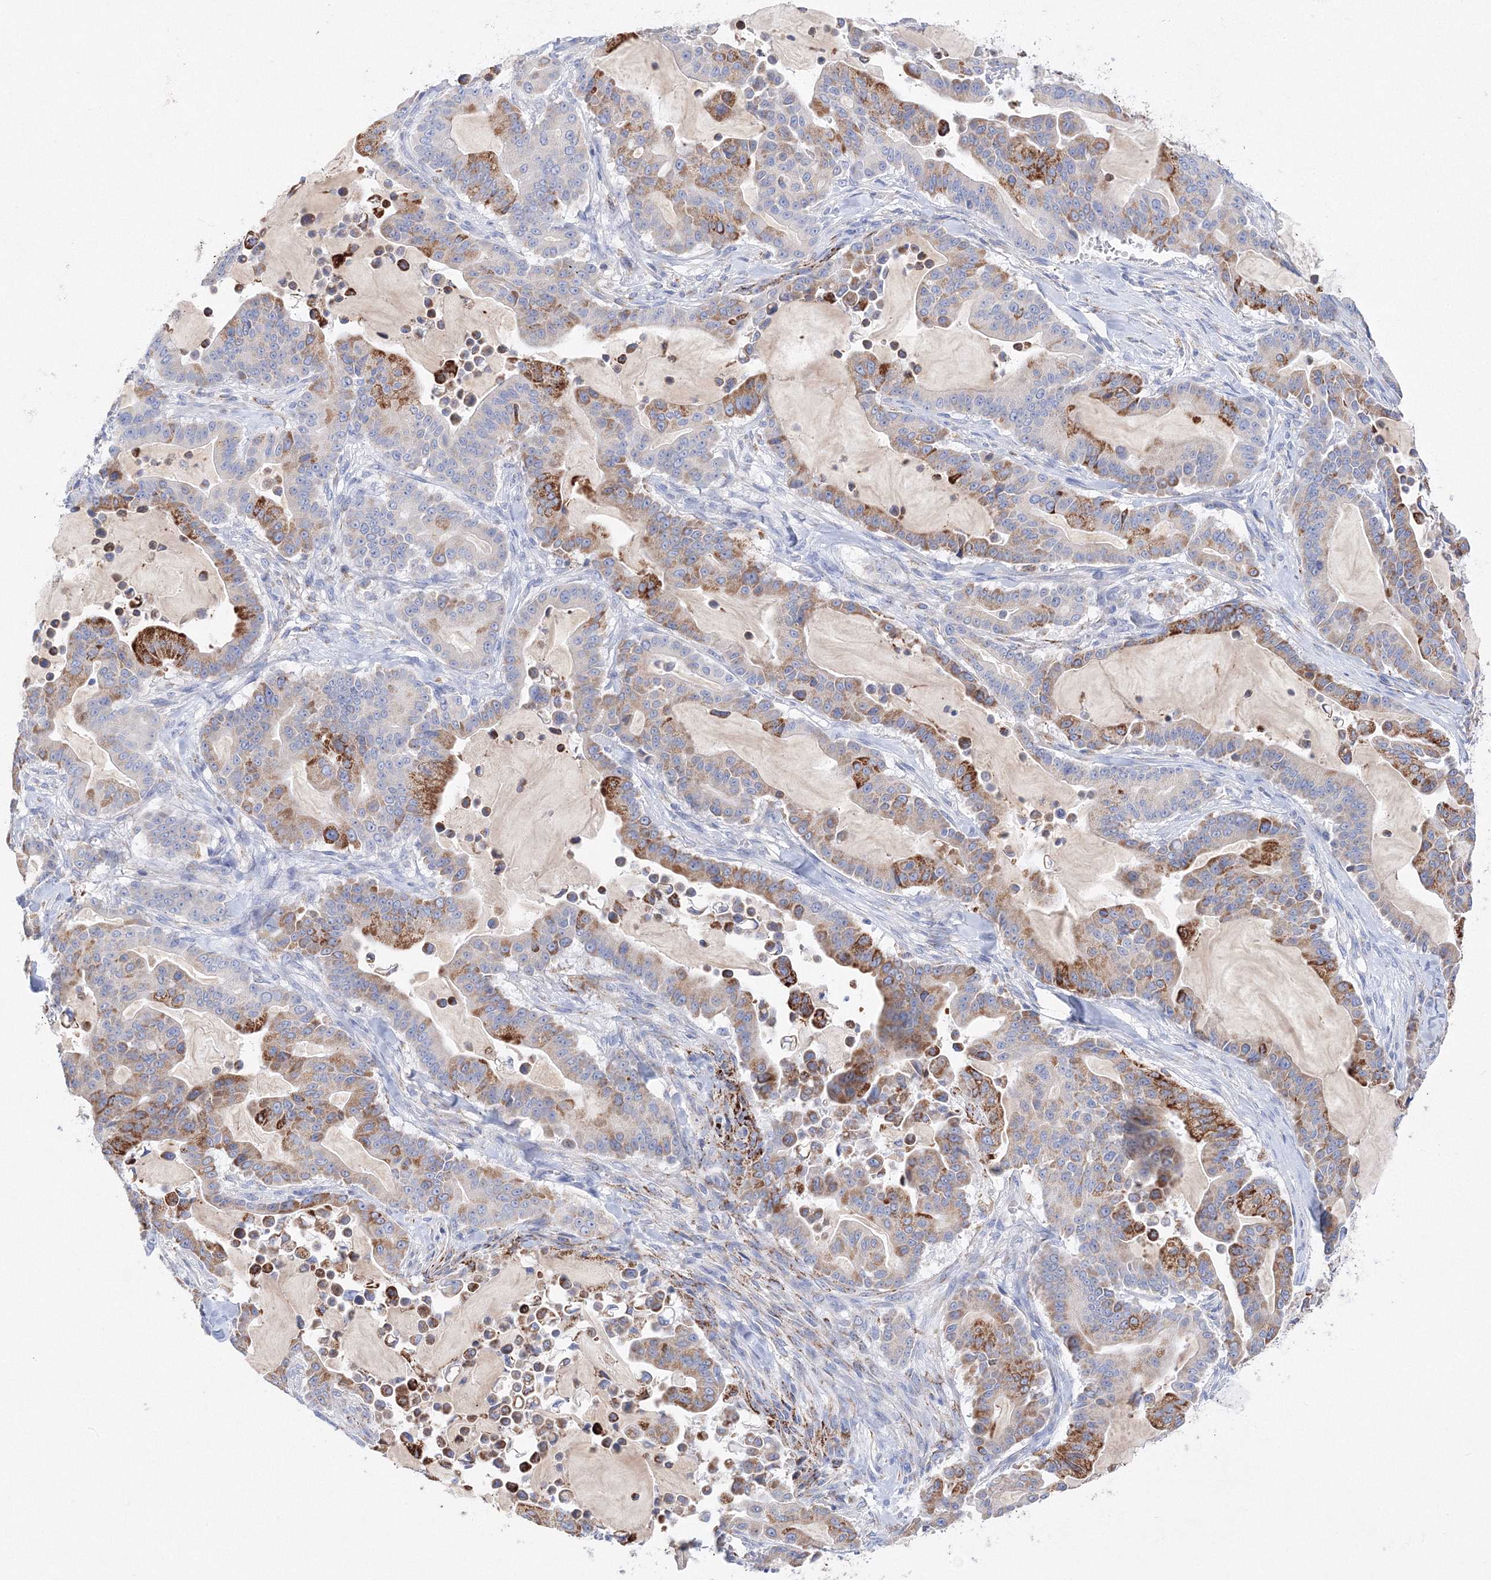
{"staining": {"intensity": "moderate", "quantity": "25%-75%", "location": "cytoplasmic/membranous"}, "tissue": "pancreatic cancer", "cell_type": "Tumor cells", "image_type": "cancer", "snomed": [{"axis": "morphology", "description": "Adenocarcinoma, NOS"}, {"axis": "topography", "description": "Pancreas"}], "caption": "There is medium levels of moderate cytoplasmic/membranous staining in tumor cells of pancreatic adenocarcinoma, as demonstrated by immunohistochemical staining (brown color).", "gene": "MERTK", "patient": {"sex": "male", "age": 63}}